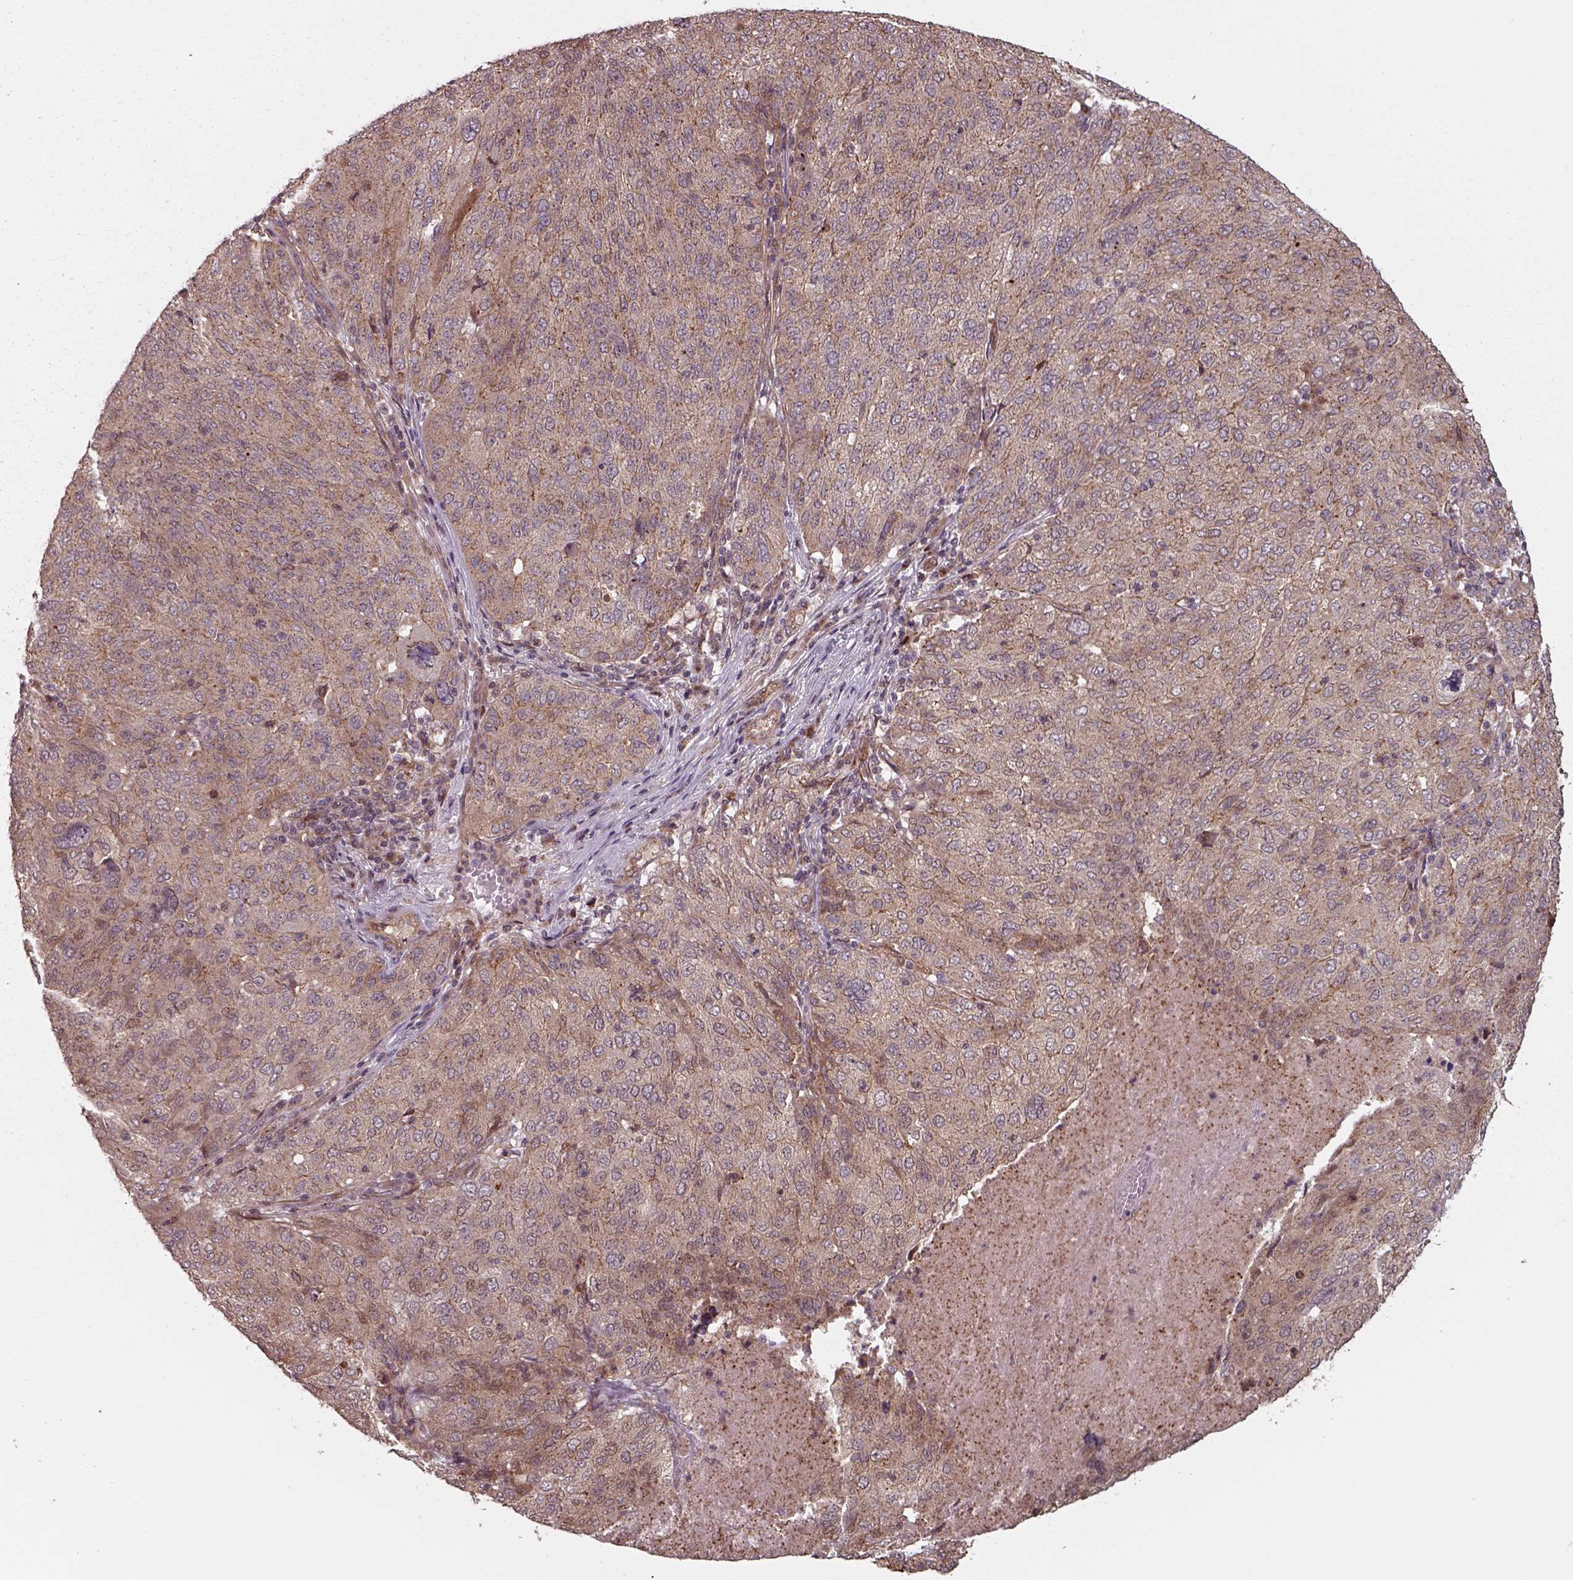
{"staining": {"intensity": "moderate", "quantity": ">75%", "location": "cytoplasmic/membranous"}, "tissue": "ovarian cancer", "cell_type": "Tumor cells", "image_type": "cancer", "snomed": [{"axis": "morphology", "description": "Carcinoma, endometroid"}, {"axis": "topography", "description": "Ovary"}], "caption": "A photomicrograph of endometroid carcinoma (ovarian) stained for a protein shows moderate cytoplasmic/membranous brown staining in tumor cells. The staining is performed using DAB (3,3'-diaminobenzidine) brown chromogen to label protein expression. The nuclei are counter-stained blue using hematoxylin.", "gene": "CHMP3", "patient": {"sex": "female", "age": 58}}